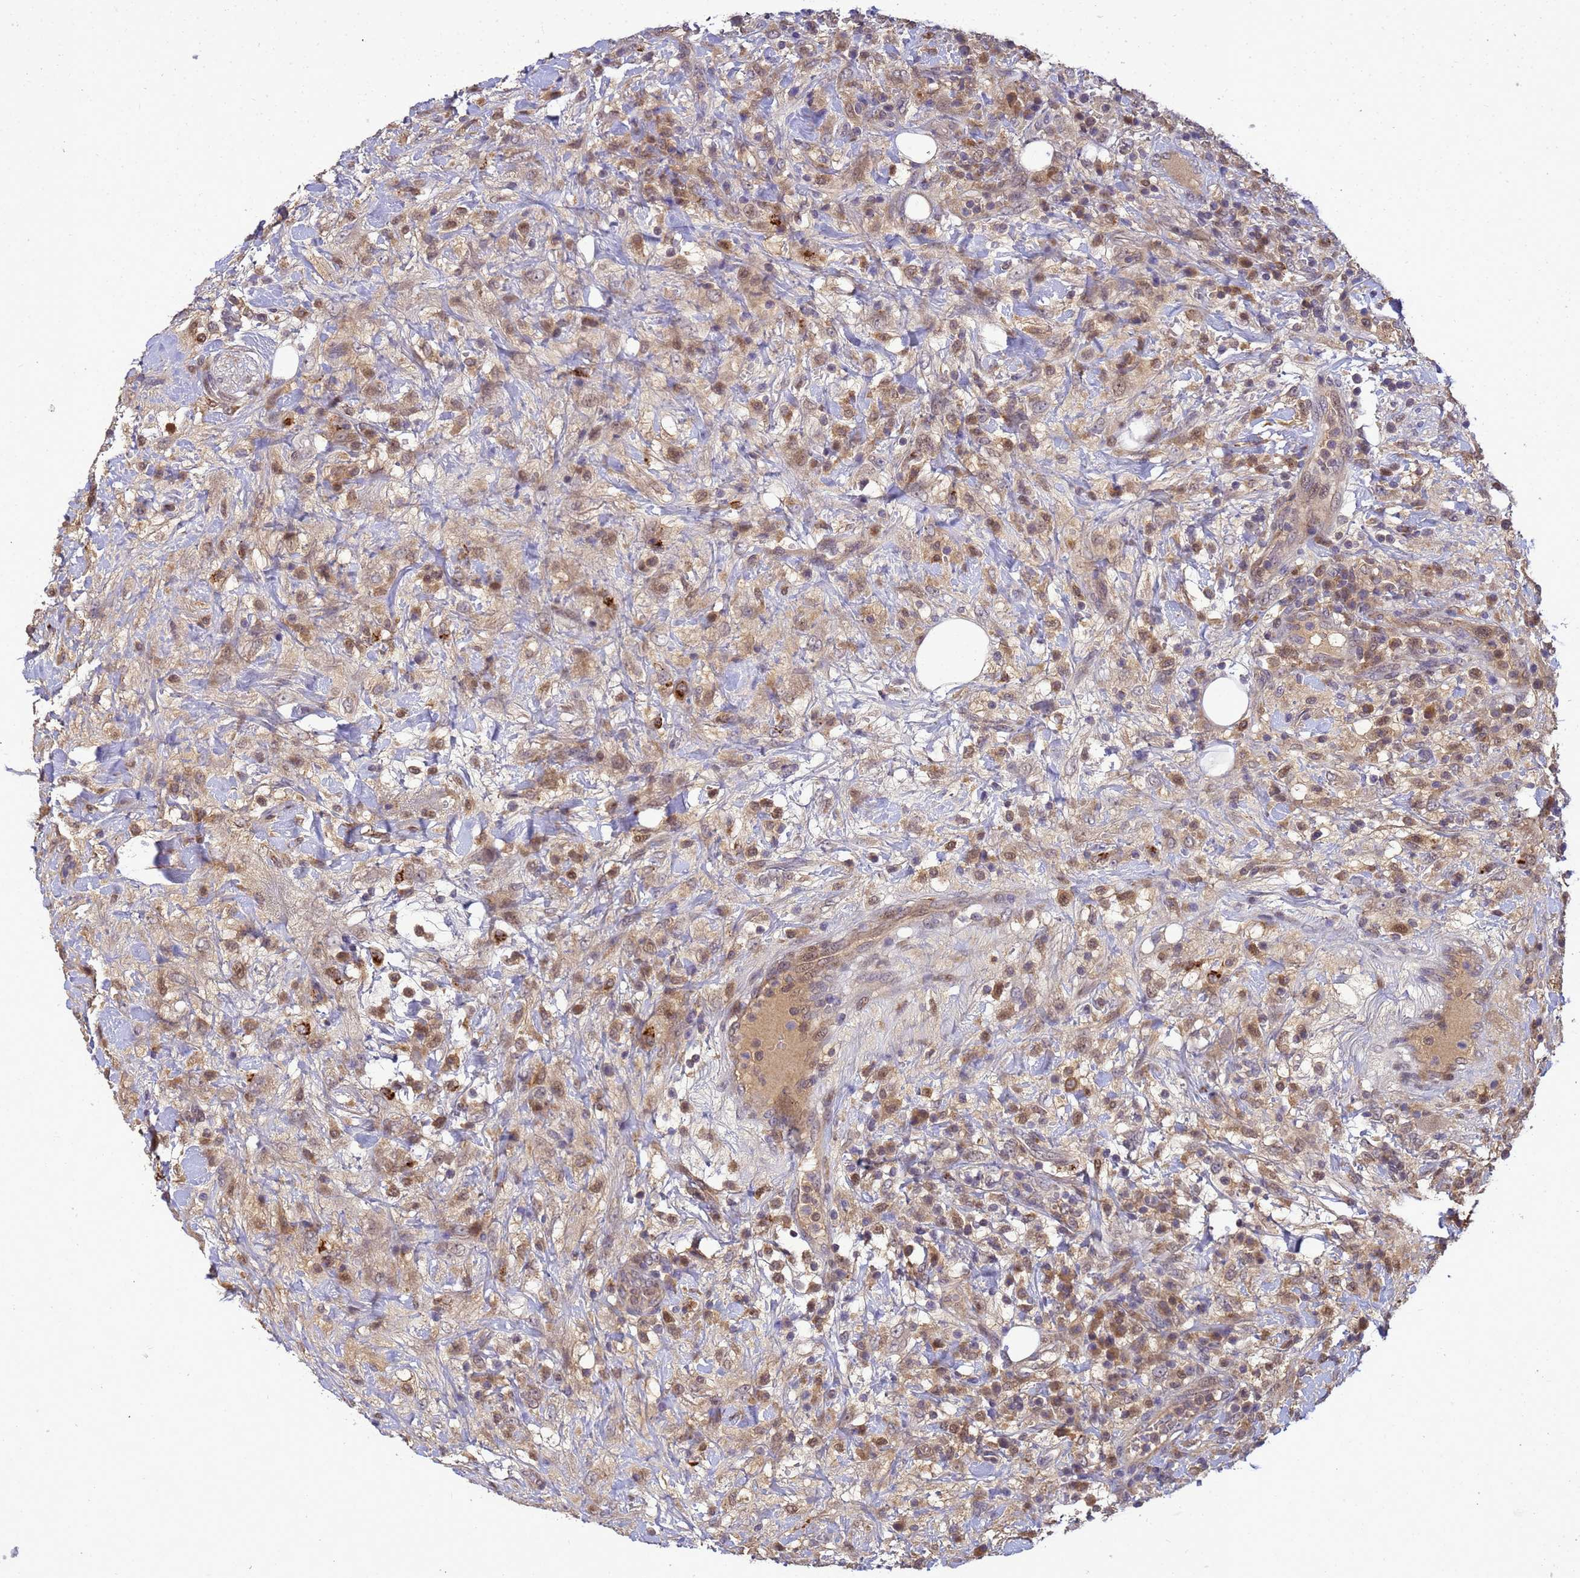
{"staining": {"intensity": "moderate", "quantity": "25%-75%", "location": "cytoplasmic/membranous,nuclear"}, "tissue": "lymphoma", "cell_type": "Tumor cells", "image_type": "cancer", "snomed": [{"axis": "morphology", "description": "Malignant lymphoma, non-Hodgkin's type, High grade"}, {"axis": "topography", "description": "Colon"}], "caption": "This is an image of IHC staining of lymphoma, which shows moderate positivity in the cytoplasmic/membranous and nuclear of tumor cells.", "gene": "TMEM74B", "patient": {"sex": "female", "age": 53}}